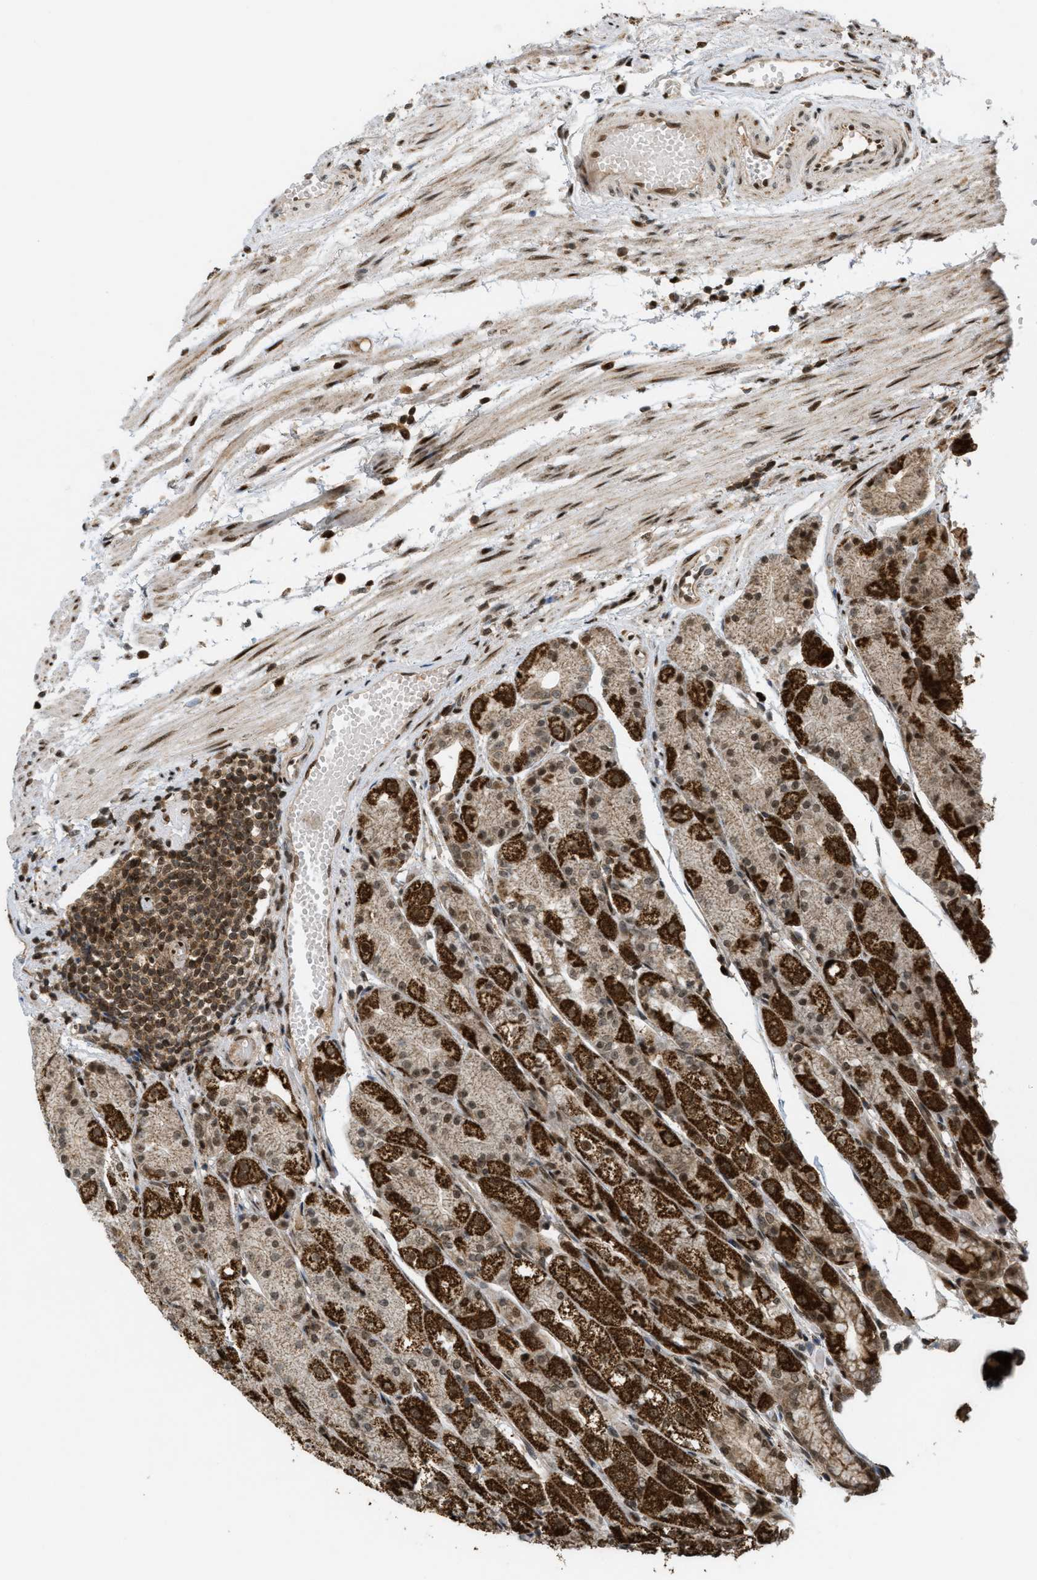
{"staining": {"intensity": "strong", "quantity": ">75%", "location": "cytoplasmic/membranous,nuclear"}, "tissue": "stomach", "cell_type": "Glandular cells", "image_type": "normal", "snomed": [{"axis": "morphology", "description": "Normal tissue, NOS"}, {"axis": "topography", "description": "Stomach, upper"}], "caption": "Protein expression by immunohistochemistry displays strong cytoplasmic/membranous,nuclear positivity in about >75% of glandular cells in normal stomach. Using DAB (3,3'-diaminobenzidine) (brown) and hematoxylin (blue) stains, captured at high magnification using brightfield microscopy.", "gene": "TLK1", "patient": {"sex": "male", "age": 72}}